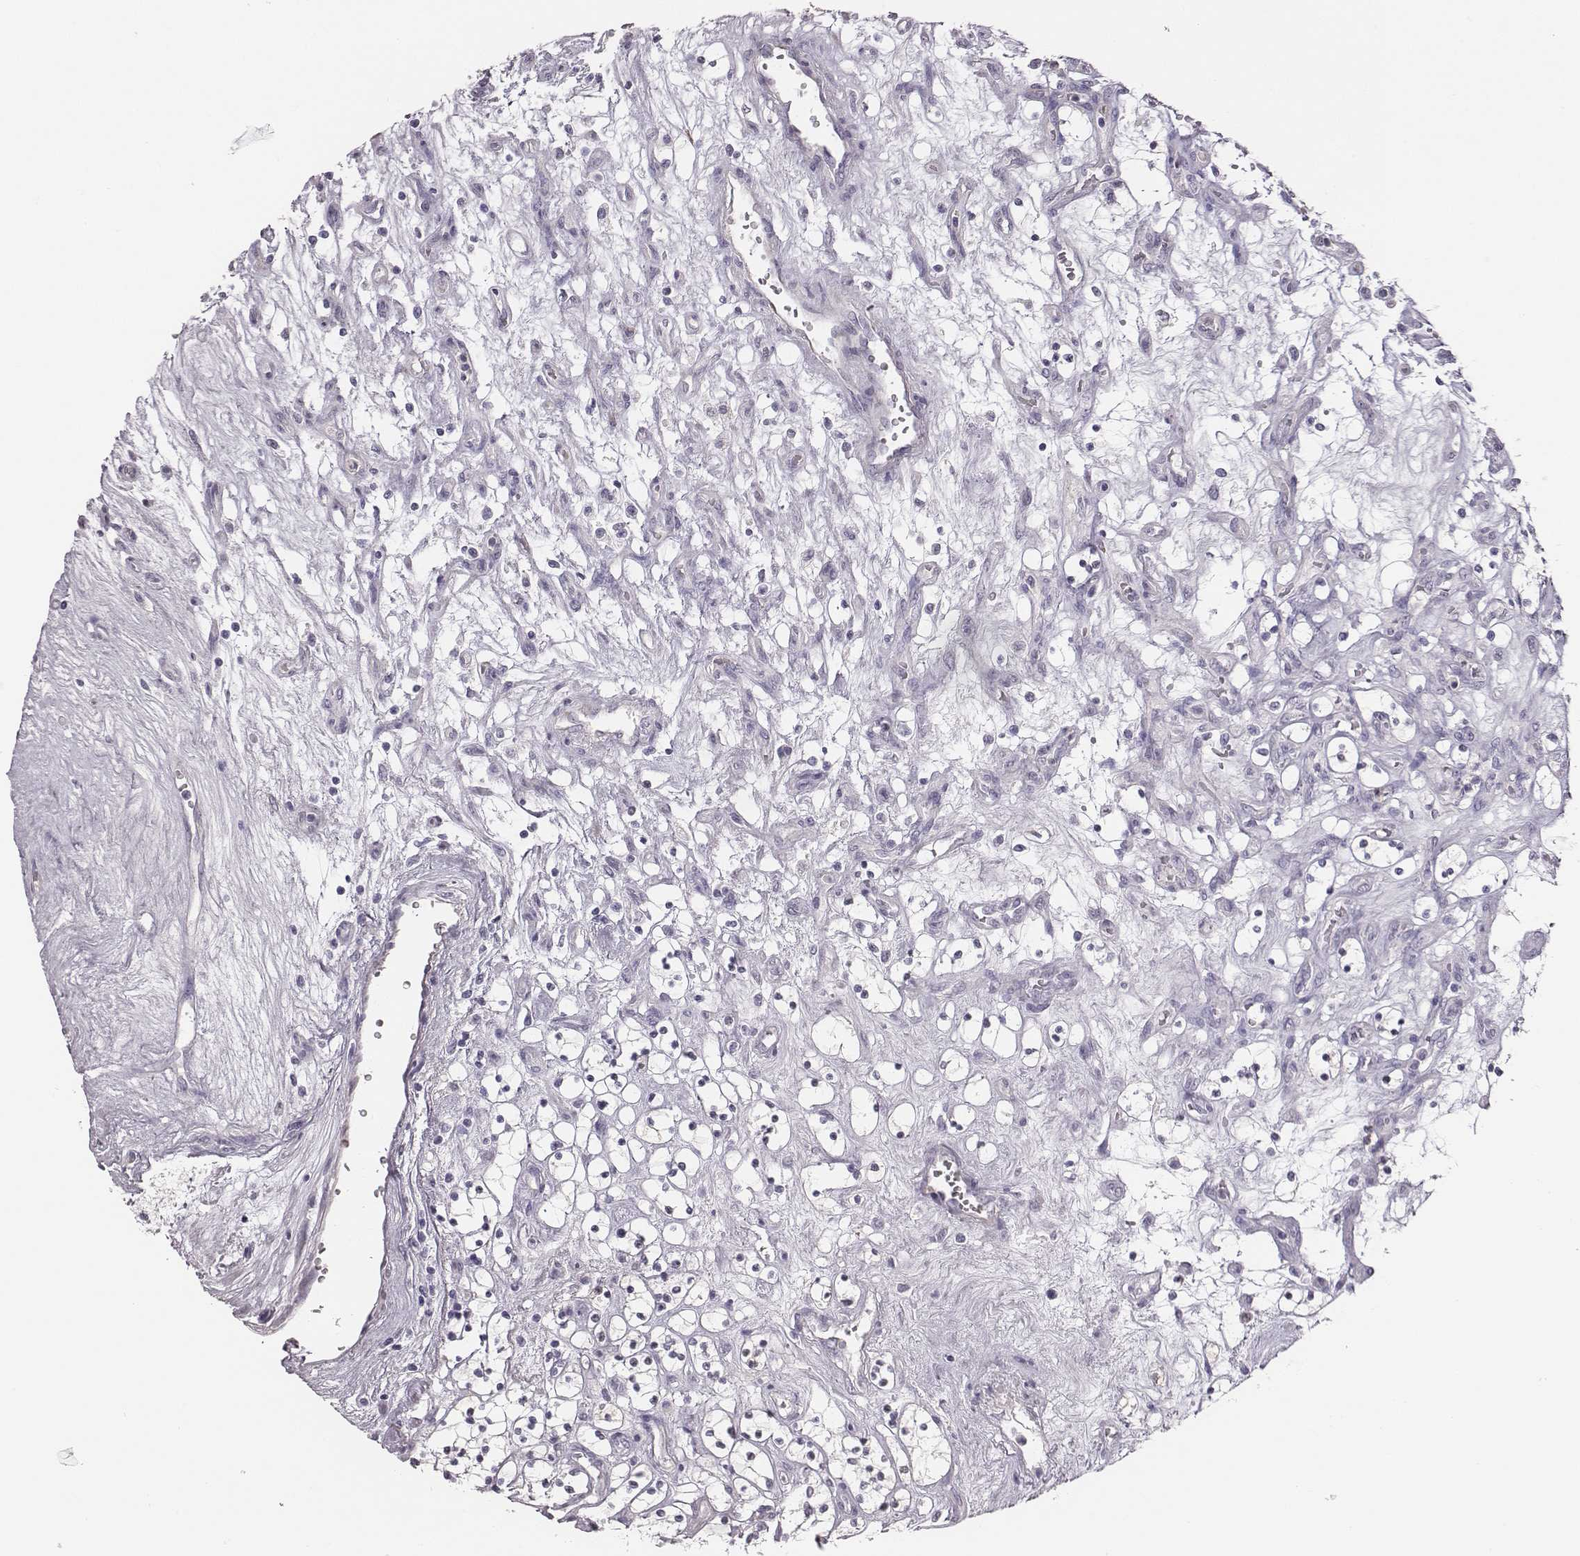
{"staining": {"intensity": "negative", "quantity": "none", "location": "none"}, "tissue": "renal cancer", "cell_type": "Tumor cells", "image_type": "cancer", "snomed": [{"axis": "morphology", "description": "Adenocarcinoma, NOS"}, {"axis": "topography", "description": "Kidney"}], "caption": "Immunohistochemistry photomicrograph of human renal cancer (adenocarcinoma) stained for a protein (brown), which displays no staining in tumor cells.", "gene": "GUCA1A", "patient": {"sex": "female", "age": 69}}